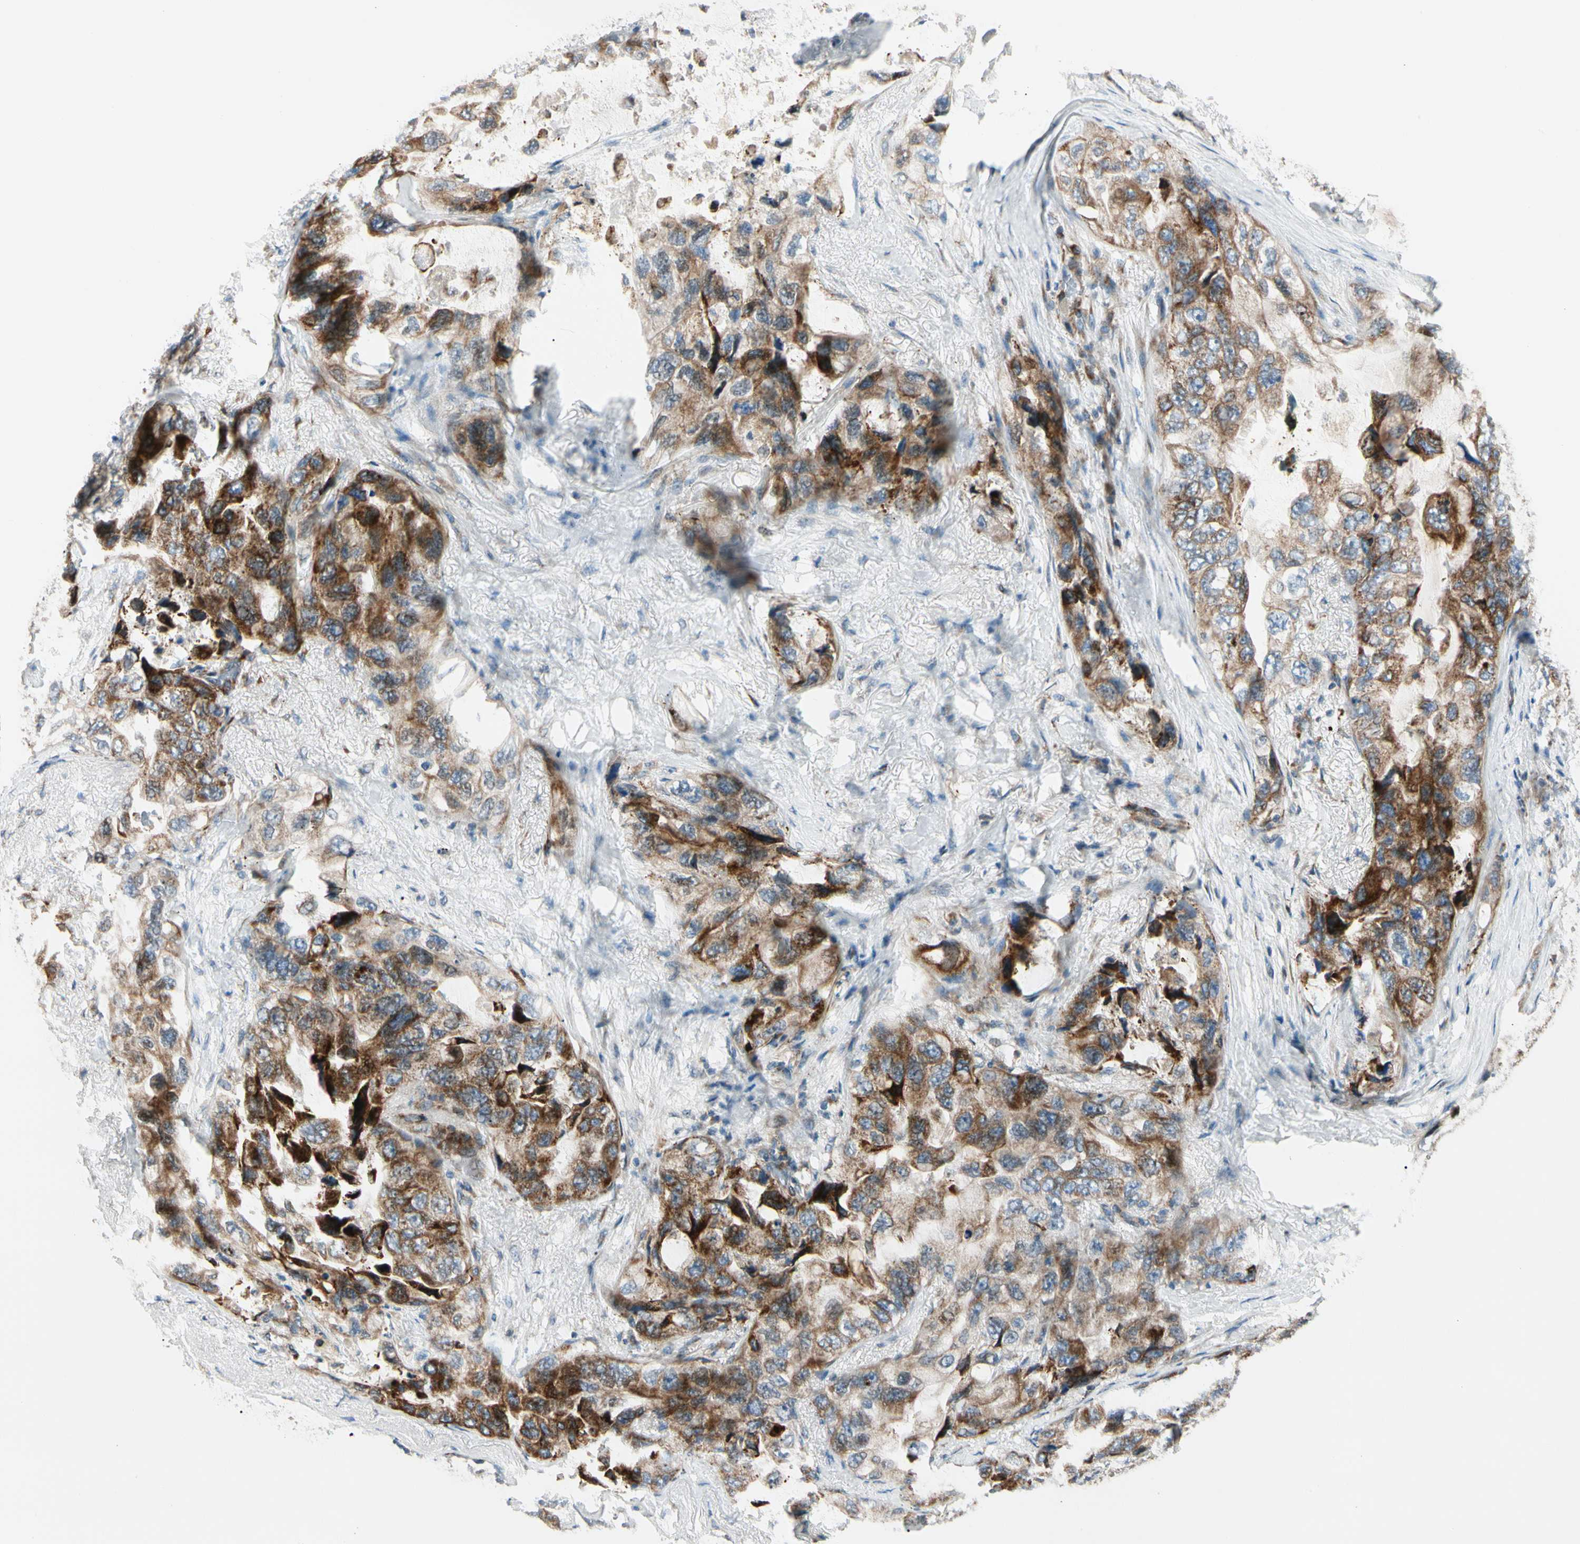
{"staining": {"intensity": "moderate", "quantity": ">75%", "location": "cytoplasmic/membranous"}, "tissue": "lung cancer", "cell_type": "Tumor cells", "image_type": "cancer", "snomed": [{"axis": "morphology", "description": "Squamous cell carcinoma, NOS"}, {"axis": "topography", "description": "Lung"}], "caption": "Human squamous cell carcinoma (lung) stained with a brown dye reveals moderate cytoplasmic/membranous positive positivity in about >75% of tumor cells.", "gene": "MRPL9", "patient": {"sex": "female", "age": 73}}